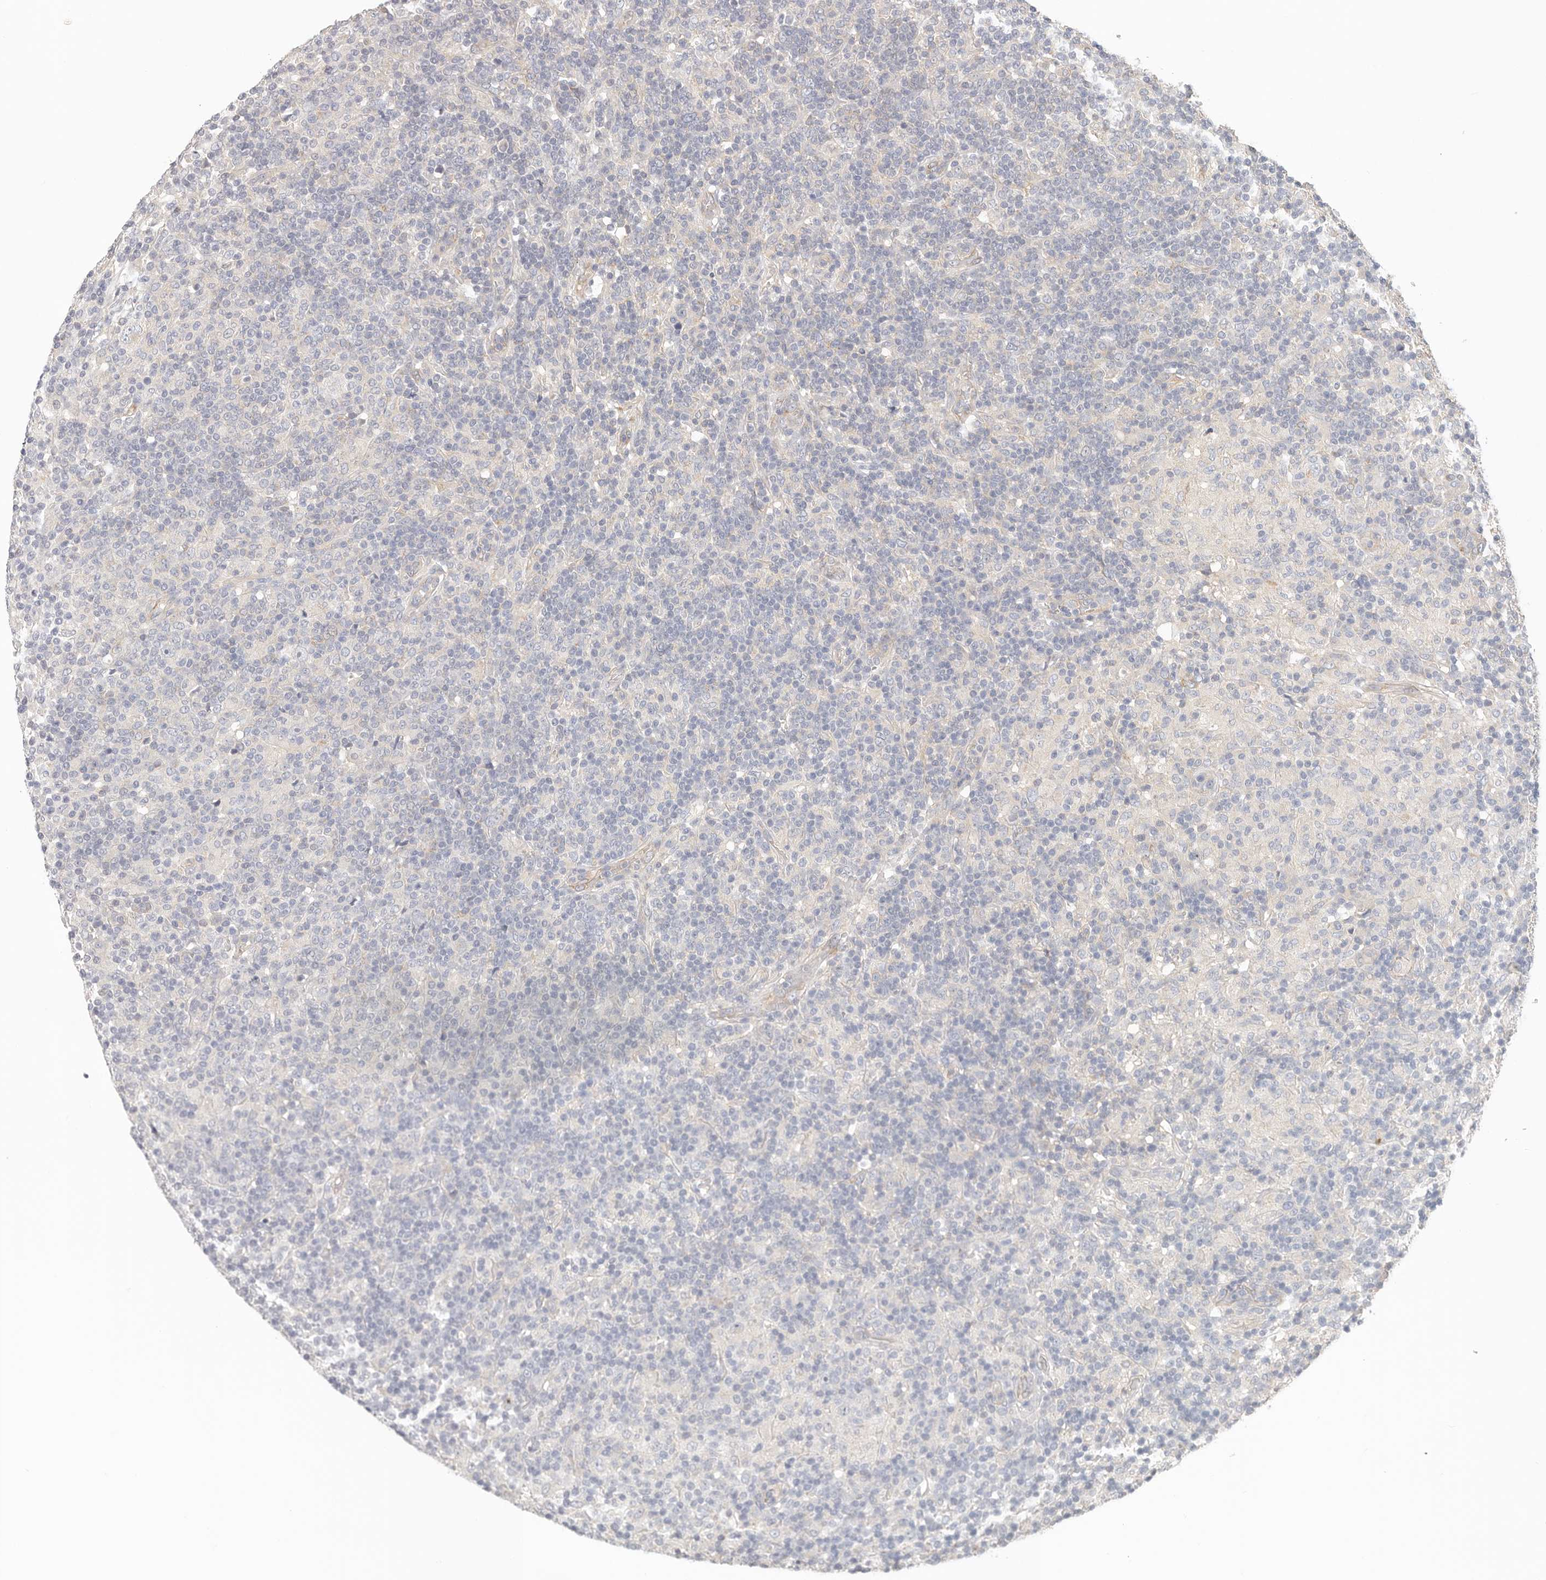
{"staining": {"intensity": "negative", "quantity": "none", "location": "none"}, "tissue": "lymphoma", "cell_type": "Tumor cells", "image_type": "cancer", "snomed": [{"axis": "morphology", "description": "Hodgkin's disease, NOS"}, {"axis": "topography", "description": "Lymph node"}], "caption": "Lymphoma stained for a protein using immunohistochemistry (IHC) shows no positivity tumor cells.", "gene": "AFDN", "patient": {"sex": "male", "age": 70}}